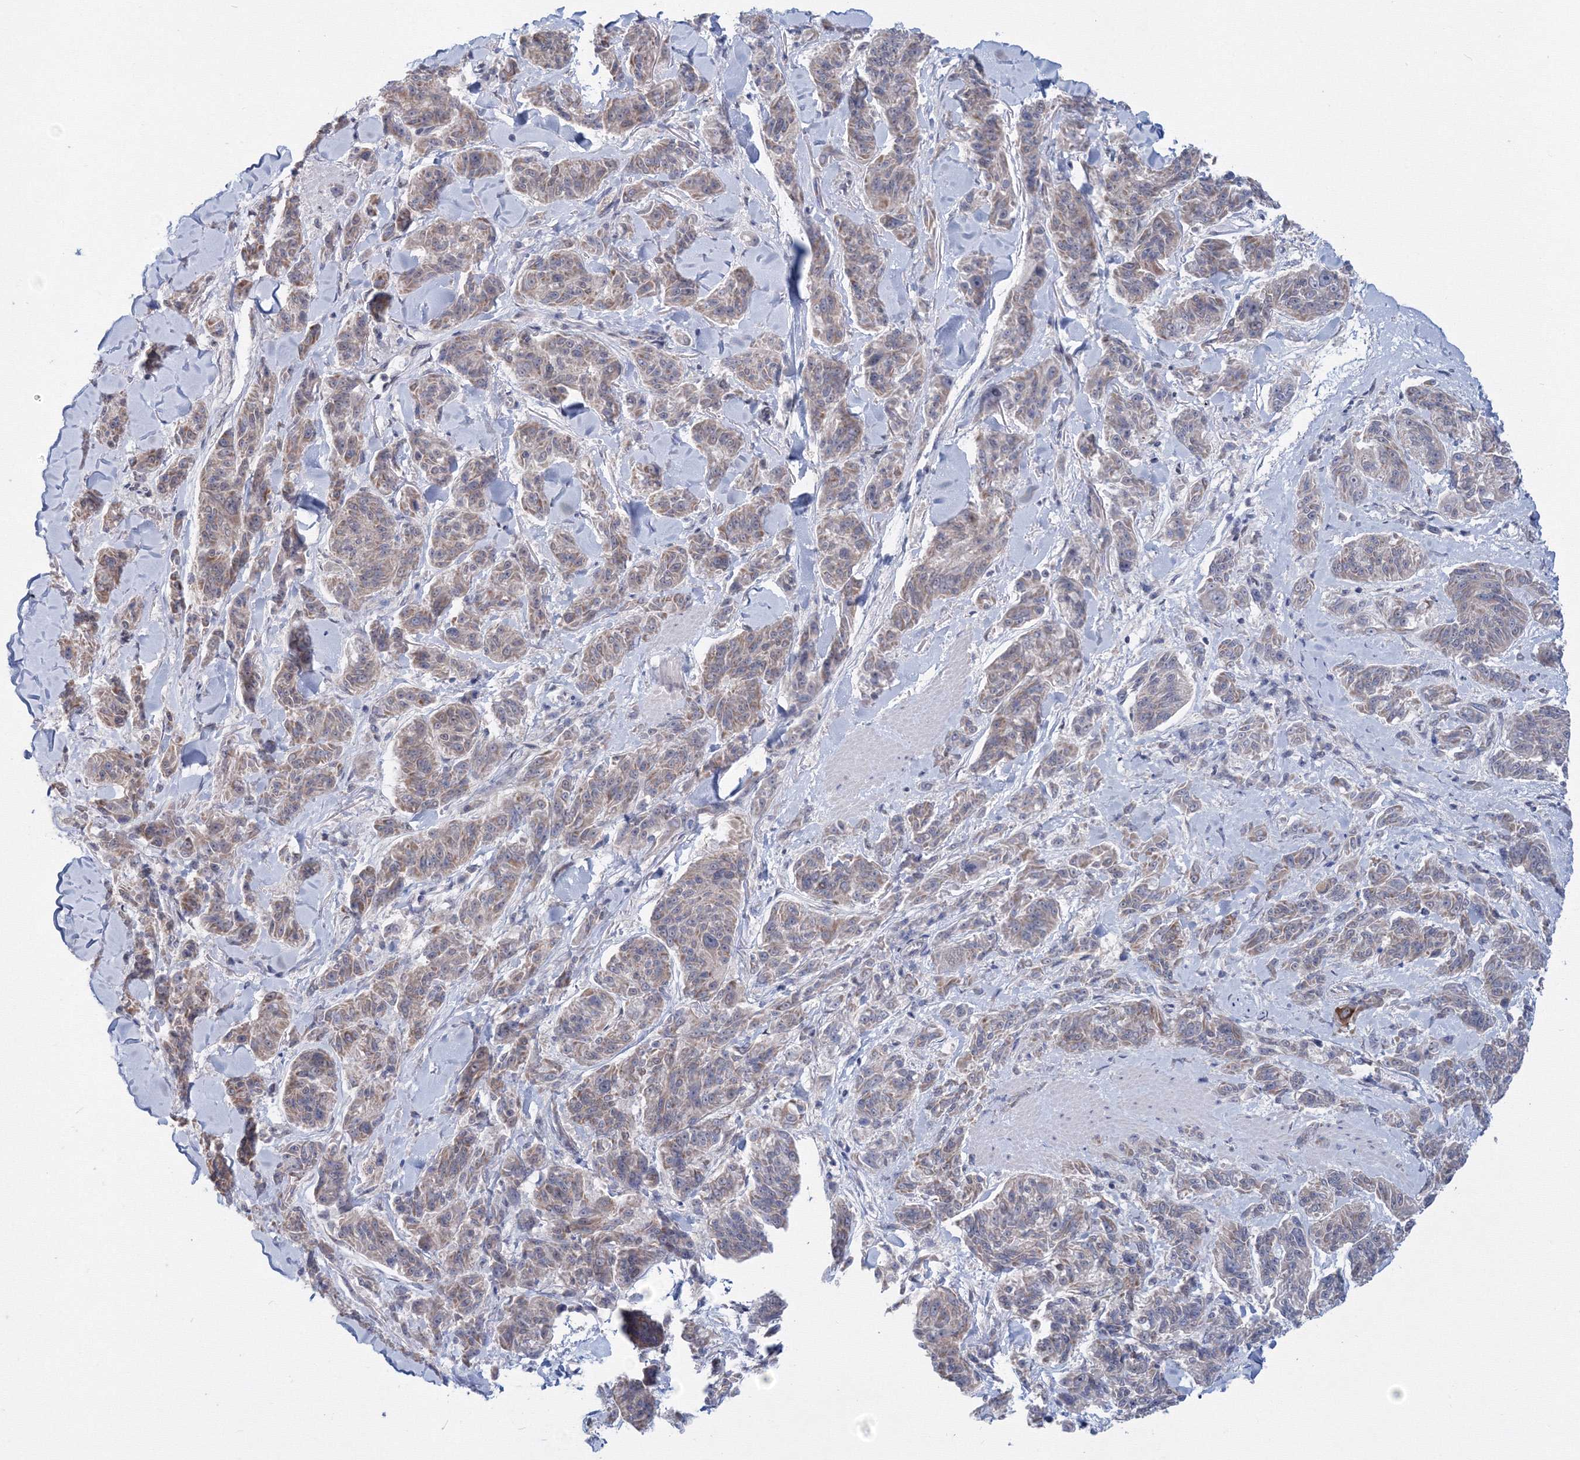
{"staining": {"intensity": "weak", "quantity": "25%-75%", "location": "cytoplasmic/membranous"}, "tissue": "melanoma", "cell_type": "Tumor cells", "image_type": "cancer", "snomed": [{"axis": "morphology", "description": "Malignant melanoma, NOS"}, {"axis": "topography", "description": "Skin"}], "caption": "Immunohistochemical staining of malignant melanoma shows weak cytoplasmic/membranous protein staining in about 25%-75% of tumor cells. The staining was performed using DAB to visualize the protein expression in brown, while the nuclei were stained in blue with hematoxylin (Magnification: 20x).", "gene": "SF3B6", "patient": {"sex": "male", "age": 53}}